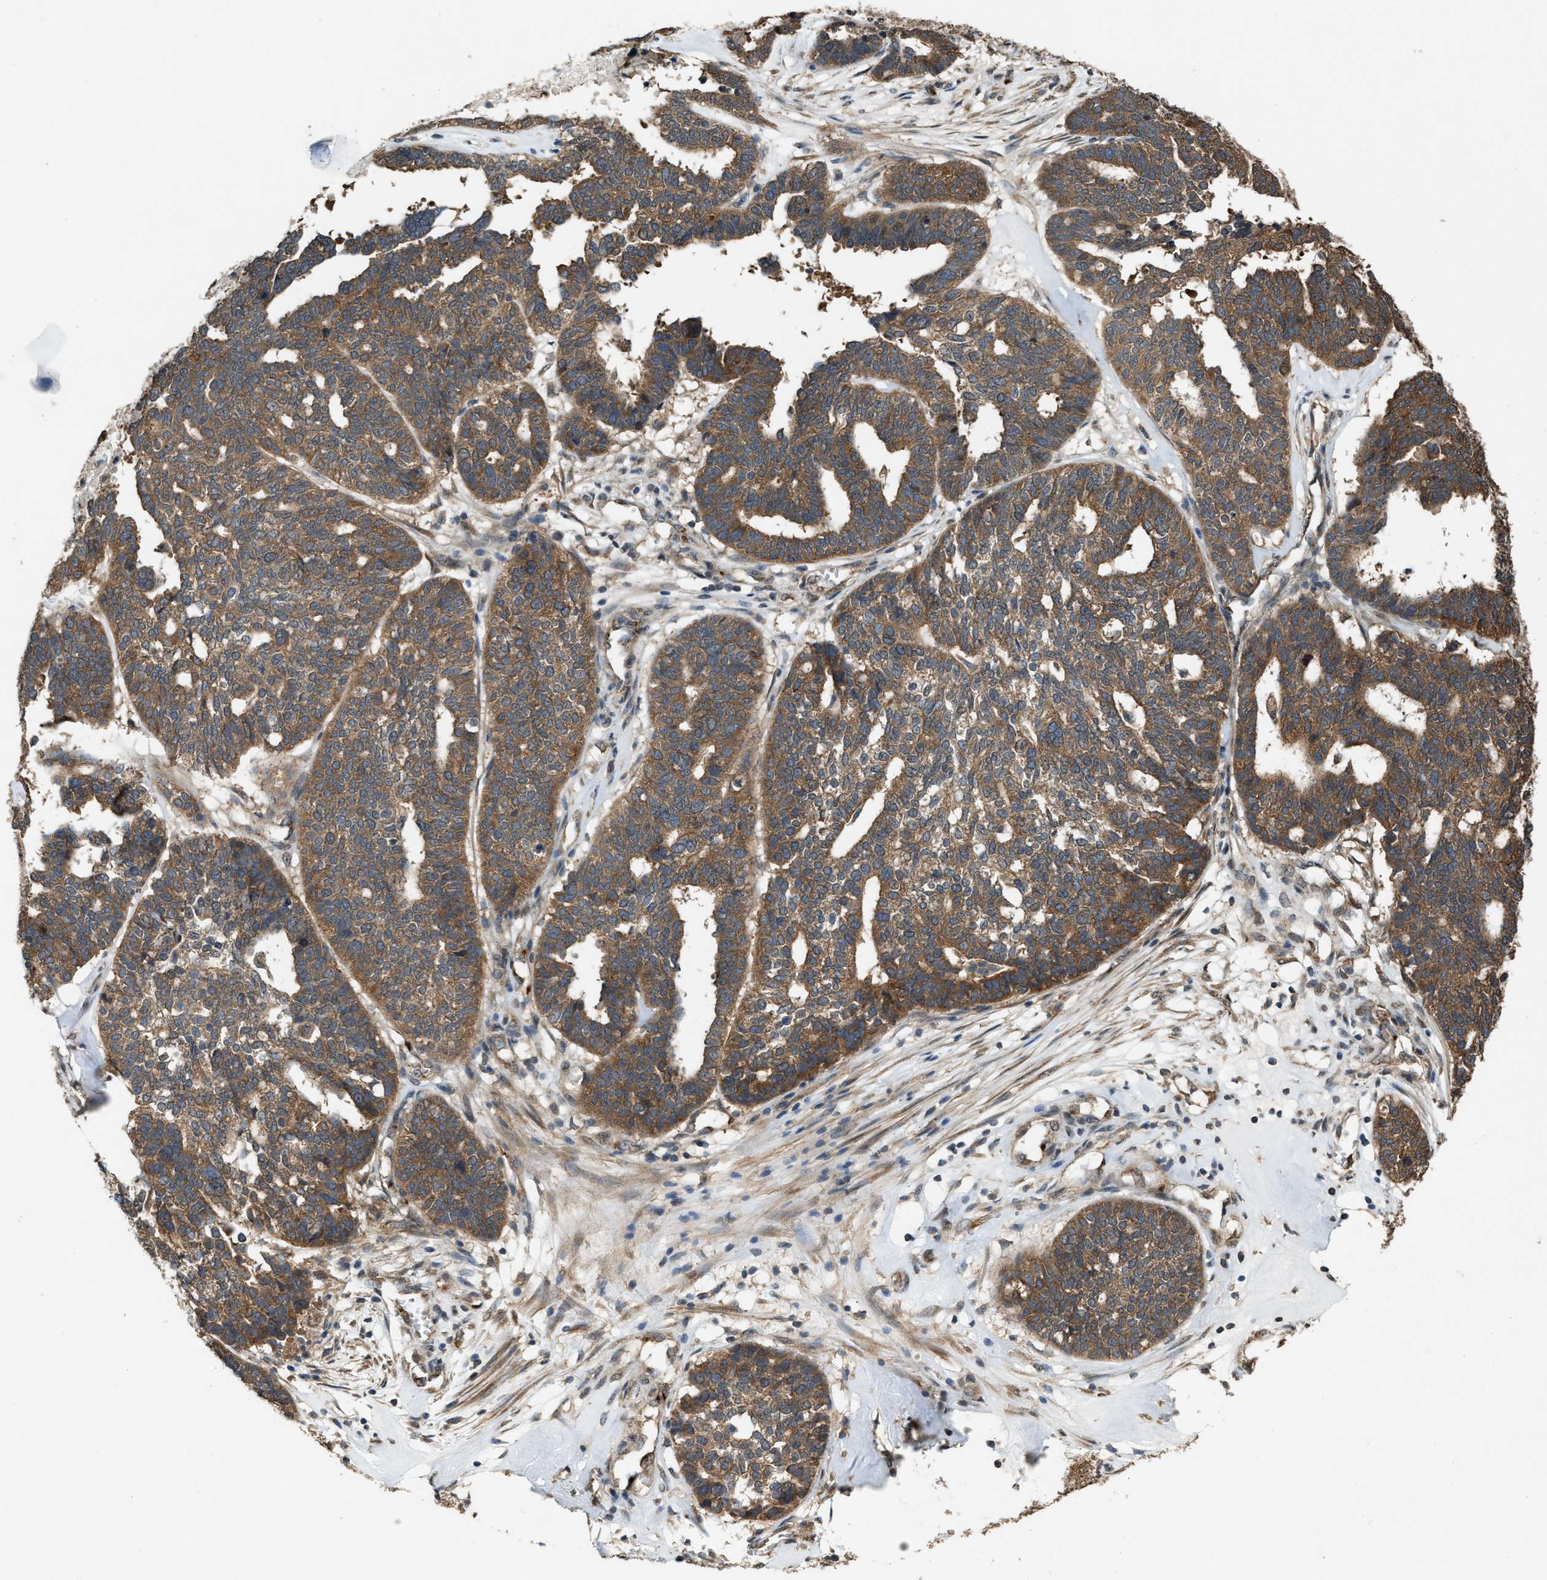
{"staining": {"intensity": "moderate", "quantity": ">75%", "location": "cytoplasmic/membranous"}, "tissue": "ovarian cancer", "cell_type": "Tumor cells", "image_type": "cancer", "snomed": [{"axis": "morphology", "description": "Cystadenocarcinoma, serous, NOS"}, {"axis": "topography", "description": "Ovary"}], "caption": "This image shows serous cystadenocarcinoma (ovarian) stained with immunohistochemistry to label a protein in brown. The cytoplasmic/membranous of tumor cells show moderate positivity for the protein. Nuclei are counter-stained blue.", "gene": "ARHGEF5", "patient": {"sex": "female", "age": 59}}